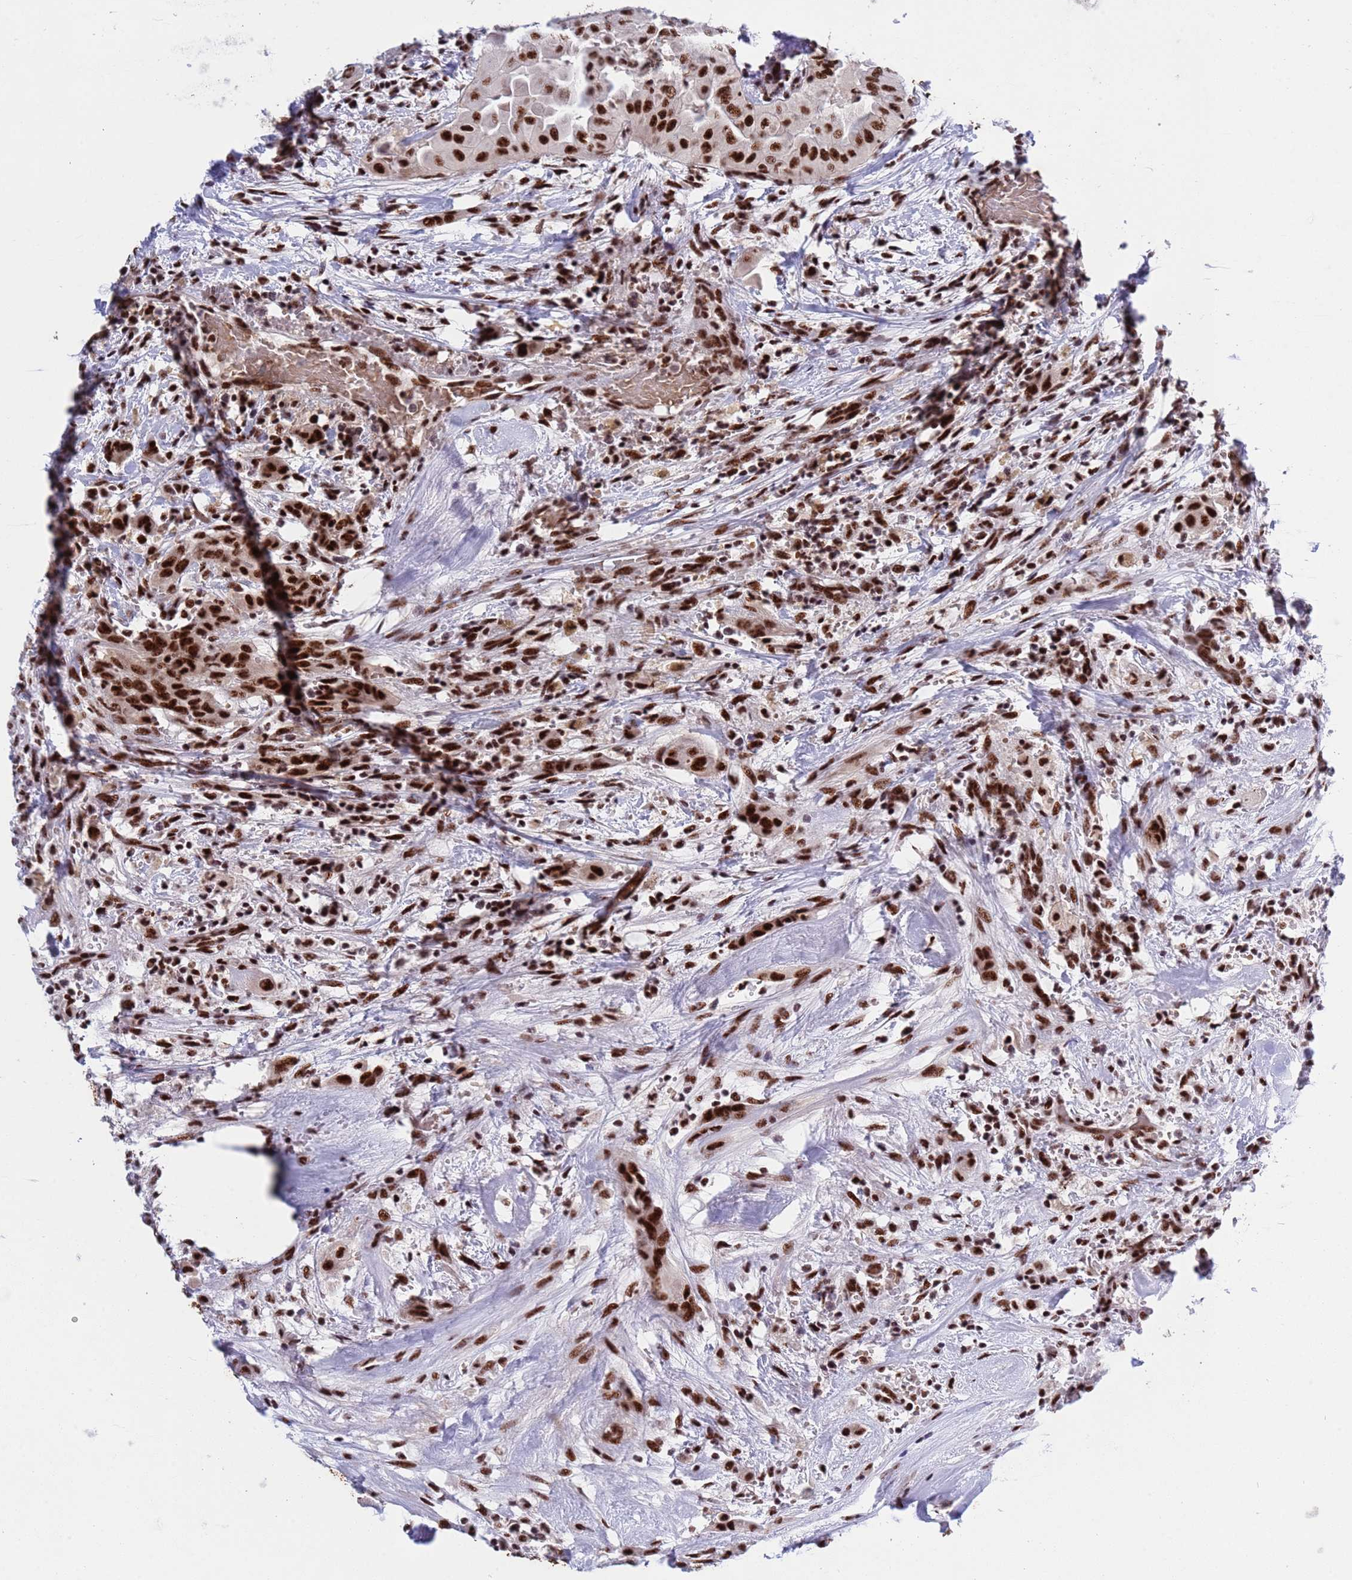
{"staining": {"intensity": "strong", "quantity": ">75%", "location": "nuclear"}, "tissue": "thyroid cancer", "cell_type": "Tumor cells", "image_type": "cancer", "snomed": [{"axis": "morphology", "description": "Papillary adenocarcinoma, NOS"}, {"axis": "topography", "description": "Thyroid gland"}], "caption": "Protein staining exhibits strong nuclear positivity in approximately >75% of tumor cells in thyroid cancer.", "gene": "THOC2", "patient": {"sex": "female", "age": 59}}